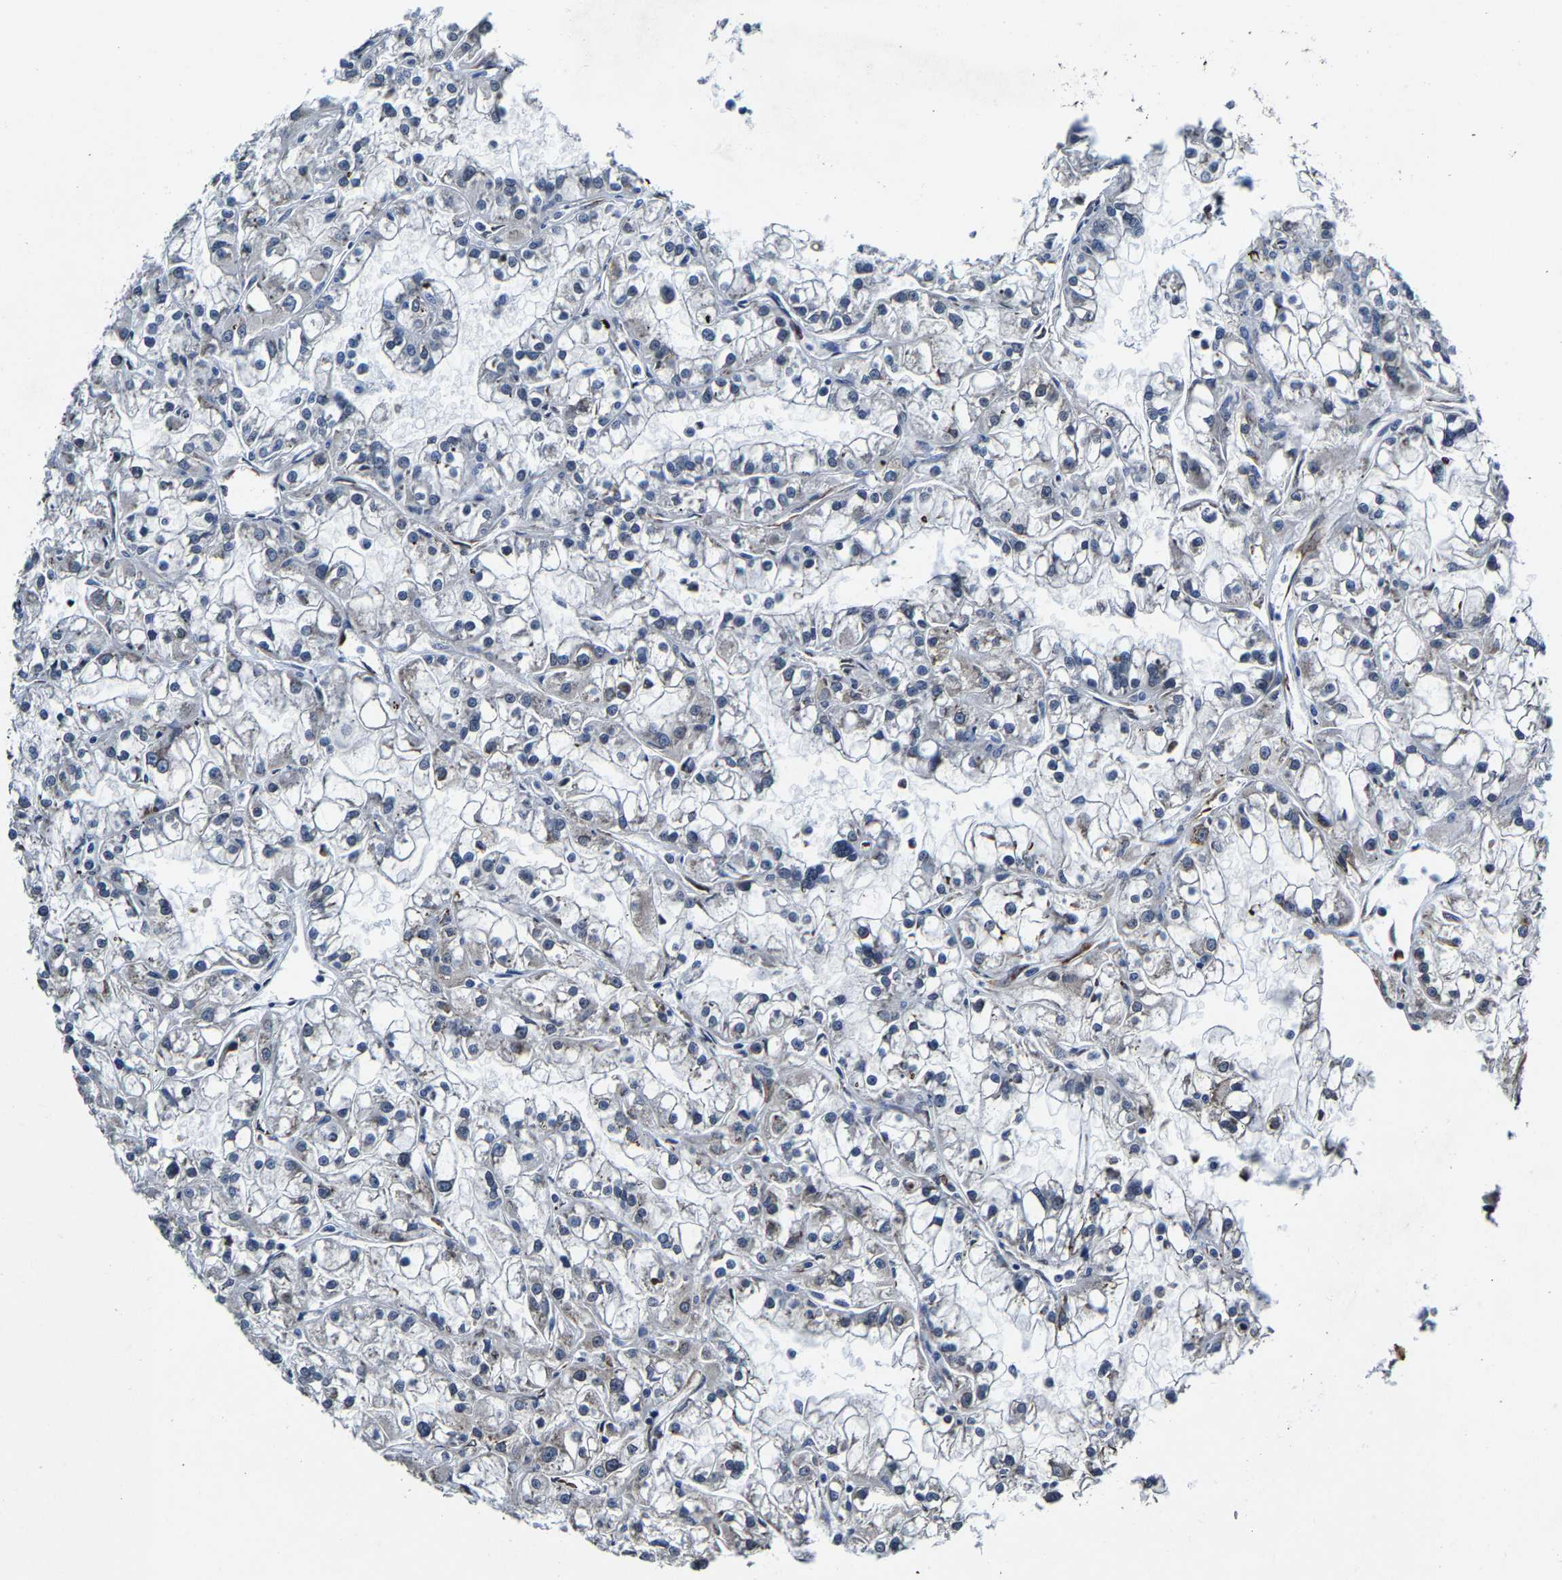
{"staining": {"intensity": "weak", "quantity": "<25%", "location": "cytoplasmic/membranous"}, "tissue": "renal cancer", "cell_type": "Tumor cells", "image_type": "cancer", "snomed": [{"axis": "morphology", "description": "Adenocarcinoma, NOS"}, {"axis": "topography", "description": "Kidney"}], "caption": "High magnification brightfield microscopy of adenocarcinoma (renal) stained with DAB (3,3'-diaminobenzidine) (brown) and counterstained with hematoxylin (blue): tumor cells show no significant positivity. (DAB (3,3'-diaminobenzidine) immunohistochemistry (IHC) with hematoxylin counter stain).", "gene": "METTL1", "patient": {"sex": "female", "age": 52}}